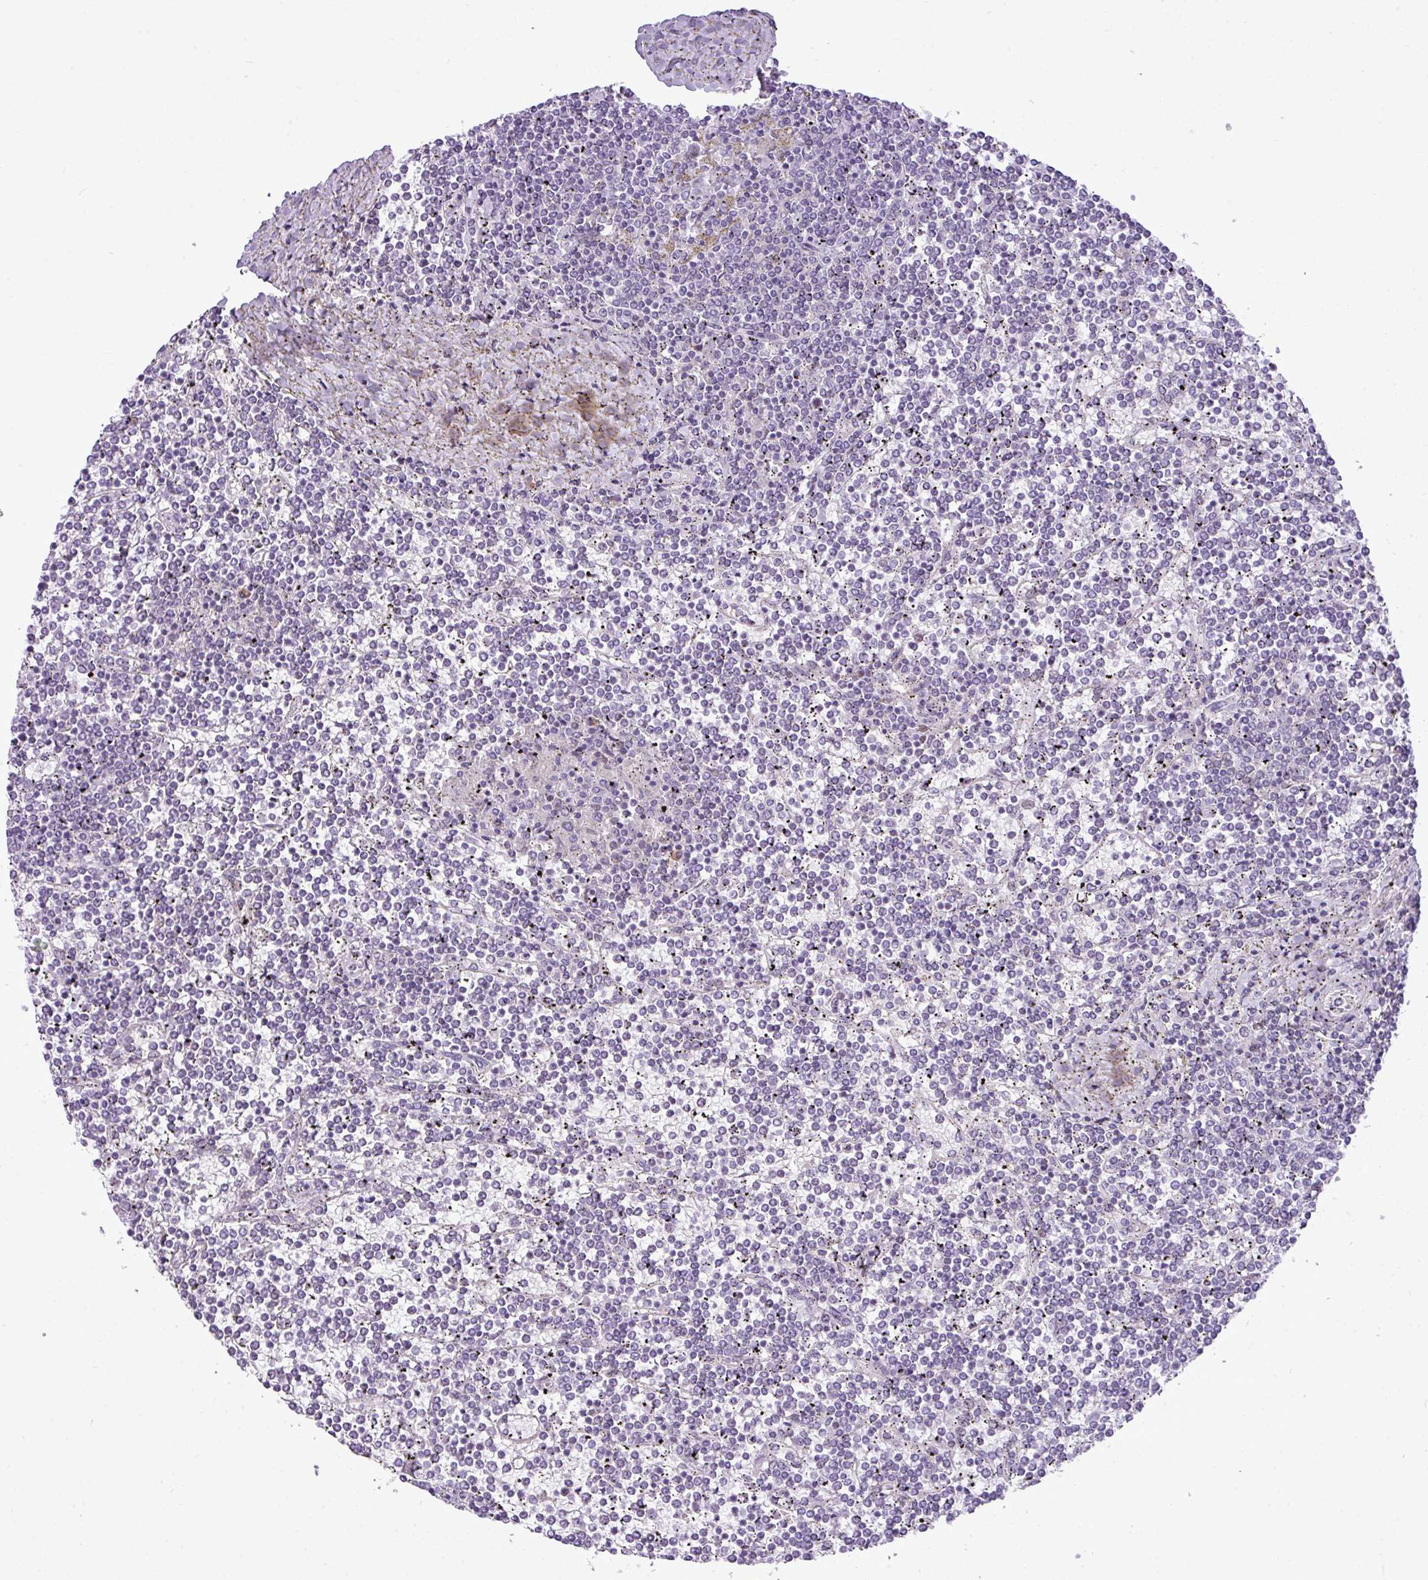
{"staining": {"intensity": "negative", "quantity": "none", "location": "none"}, "tissue": "lymphoma", "cell_type": "Tumor cells", "image_type": "cancer", "snomed": [{"axis": "morphology", "description": "Malignant lymphoma, non-Hodgkin's type, Low grade"}, {"axis": "topography", "description": "Spleen"}], "caption": "The photomicrograph exhibits no significant positivity in tumor cells of lymphoma.", "gene": "ELOA2", "patient": {"sex": "female", "age": 19}}